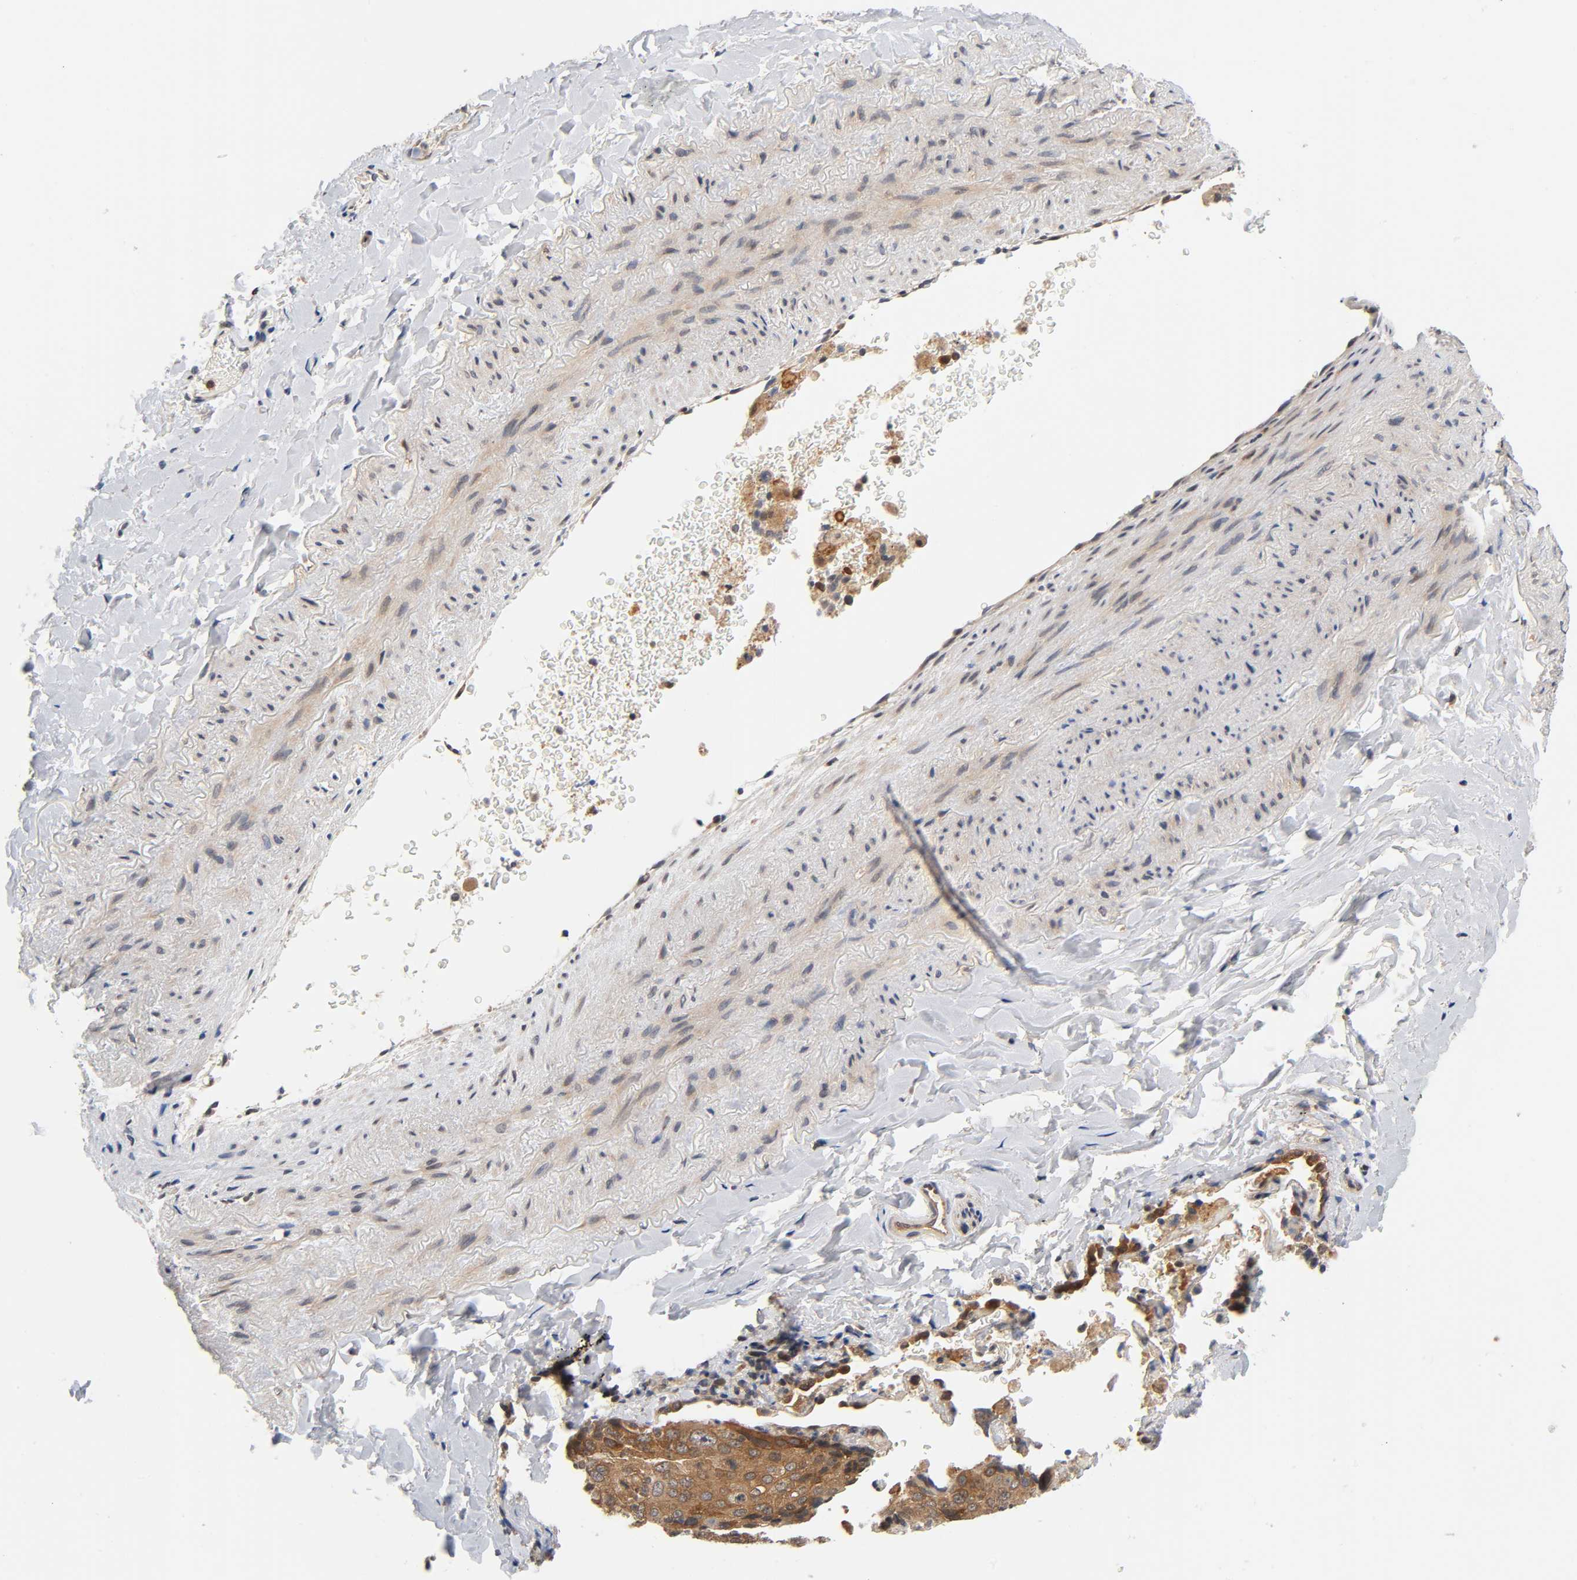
{"staining": {"intensity": "moderate", "quantity": ">75%", "location": "cytoplasmic/membranous"}, "tissue": "lung cancer", "cell_type": "Tumor cells", "image_type": "cancer", "snomed": [{"axis": "morphology", "description": "Squamous cell carcinoma, NOS"}, {"axis": "topography", "description": "Lung"}], "caption": "A brown stain labels moderate cytoplasmic/membranous expression of a protein in lung squamous cell carcinoma tumor cells. The staining was performed using DAB (3,3'-diaminobenzidine) to visualize the protein expression in brown, while the nuclei were stained in blue with hematoxylin (Magnification: 20x).", "gene": "PRKAB1", "patient": {"sex": "male", "age": 54}}